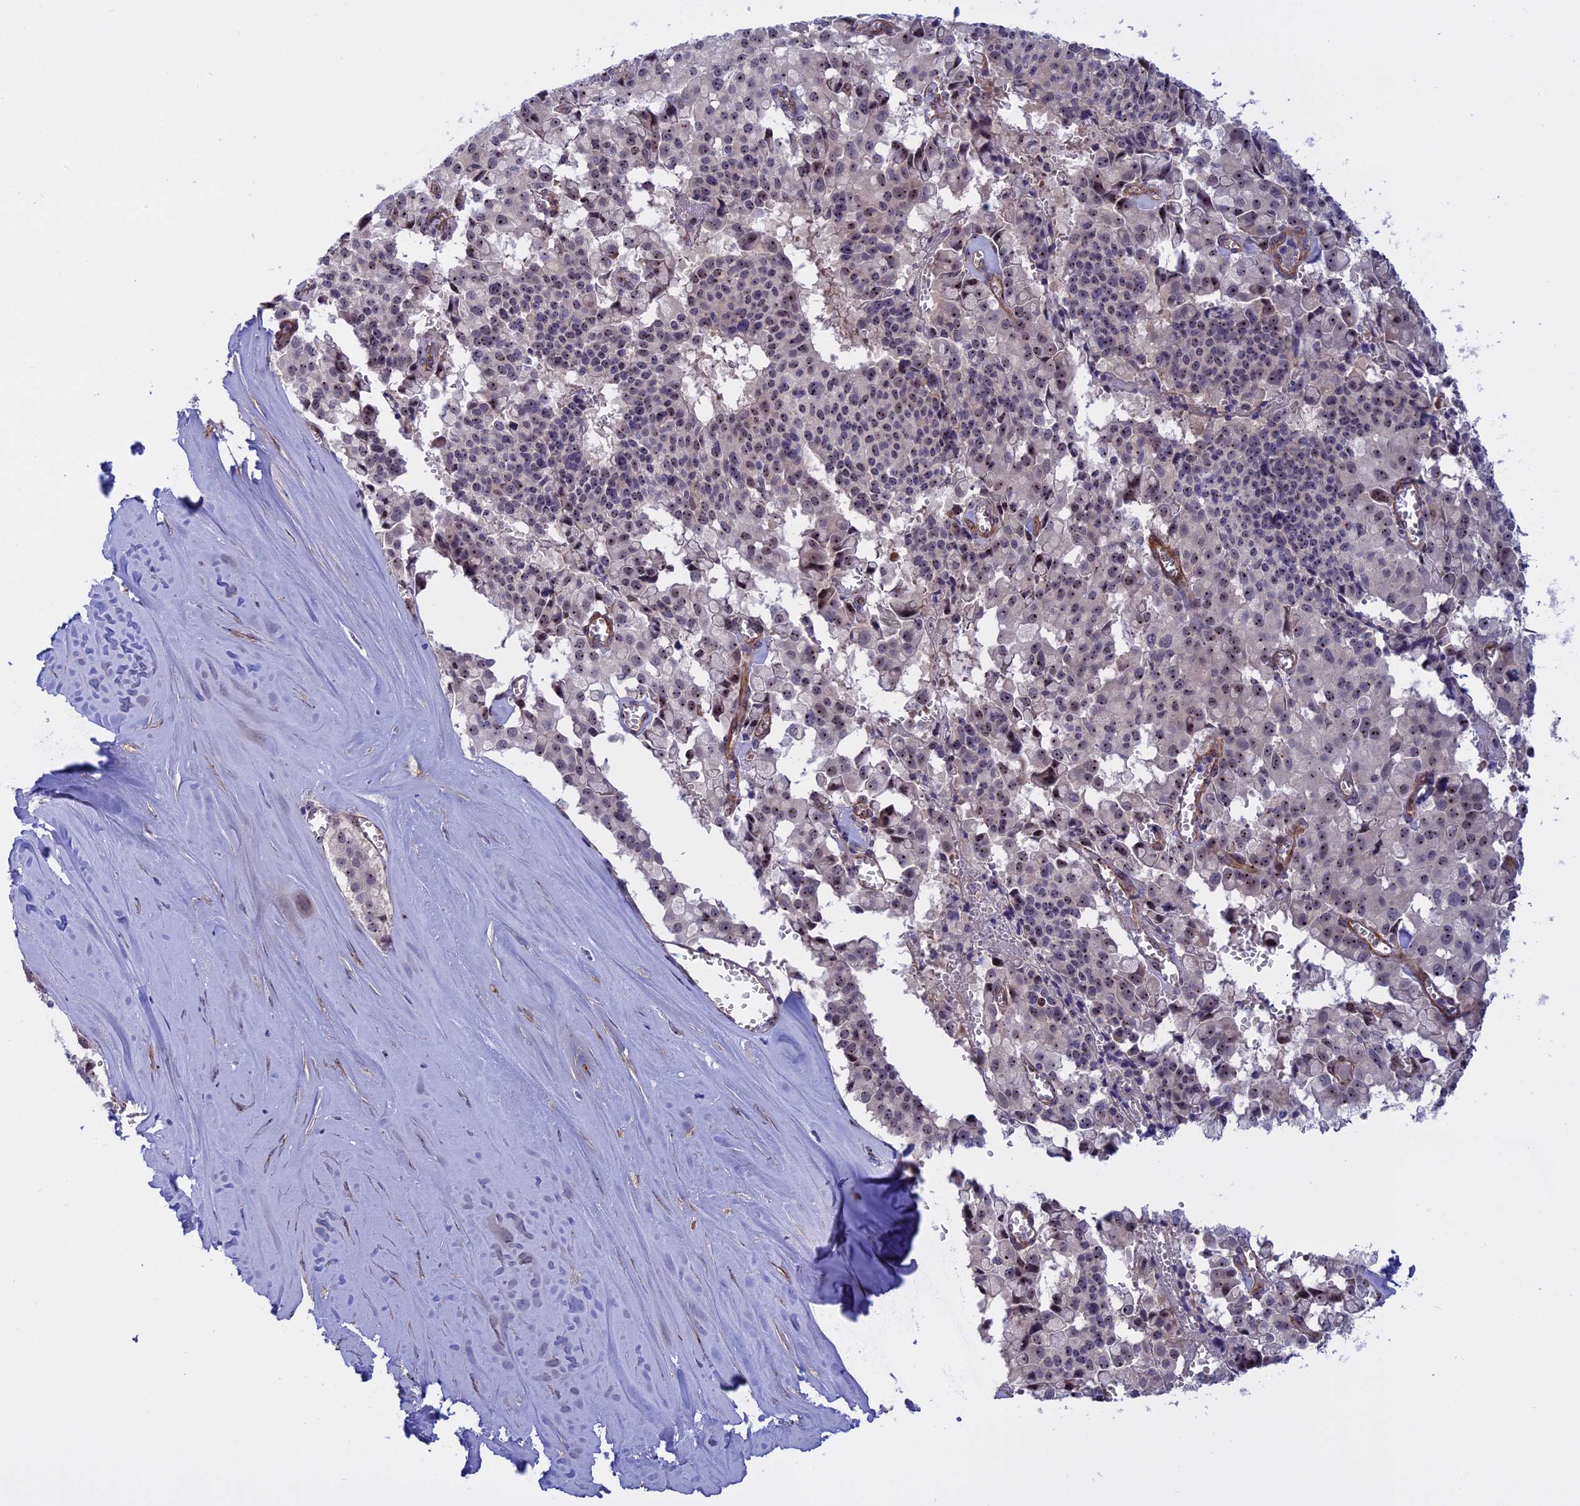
{"staining": {"intensity": "moderate", "quantity": ">75%", "location": "nuclear"}, "tissue": "pancreatic cancer", "cell_type": "Tumor cells", "image_type": "cancer", "snomed": [{"axis": "morphology", "description": "Adenocarcinoma, NOS"}, {"axis": "topography", "description": "Pancreas"}], "caption": "DAB (3,3'-diaminobenzidine) immunohistochemical staining of human adenocarcinoma (pancreatic) reveals moderate nuclear protein expression in approximately >75% of tumor cells.", "gene": "DBNDD1", "patient": {"sex": "male", "age": 65}}